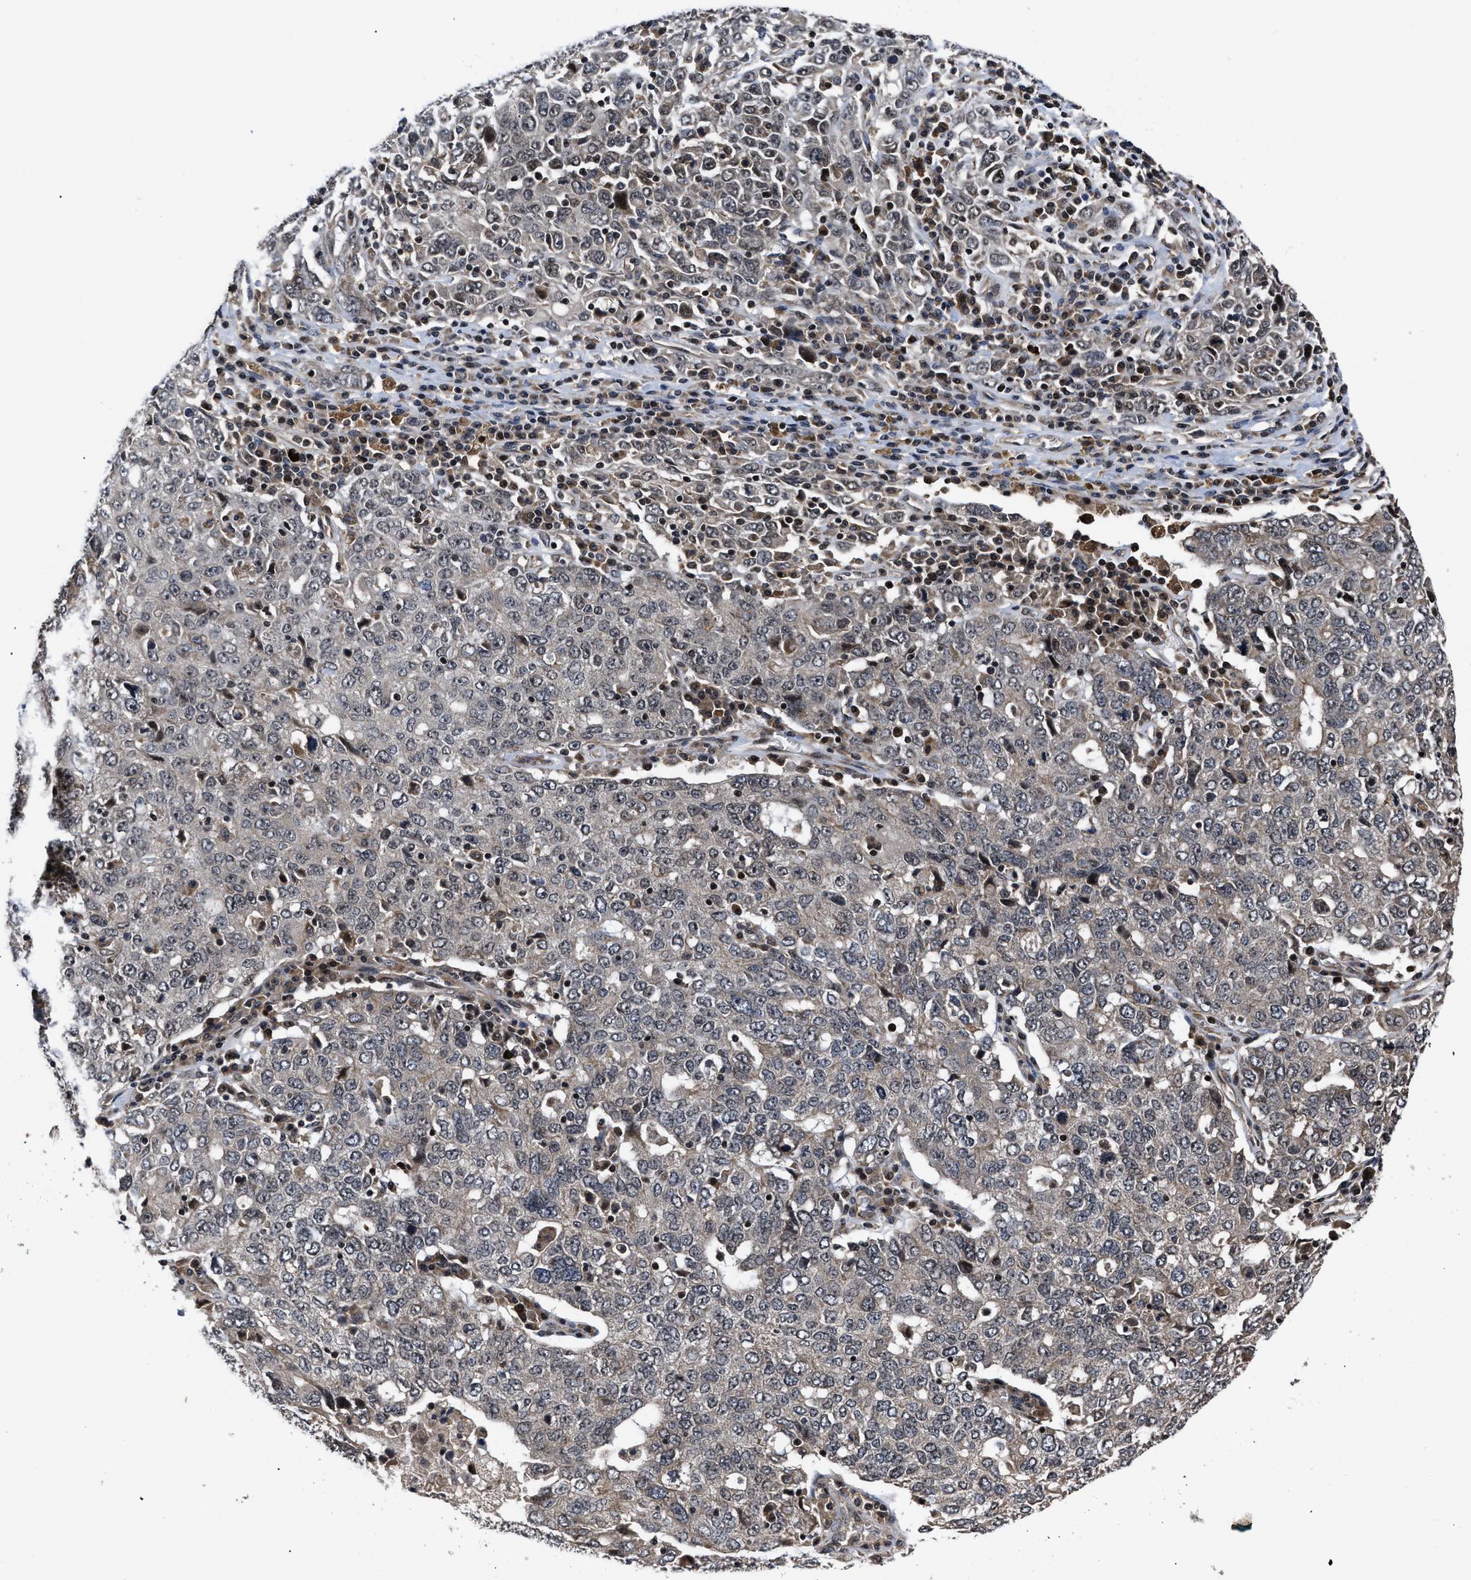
{"staining": {"intensity": "weak", "quantity": "25%-75%", "location": "cytoplasmic/membranous"}, "tissue": "ovarian cancer", "cell_type": "Tumor cells", "image_type": "cancer", "snomed": [{"axis": "morphology", "description": "Carcinoma, endometroid"}, {"axis": "topography", "description": "Ovary"}], "caption": "Protein staining of ovarian endometroid carcinoma tissue exhibits weak cytoplasmic/membranous staining in approximately 25%-75% of tumor cells.", "gene": "DNAJC14", "patient": {"sex": "female", "age": 62}}